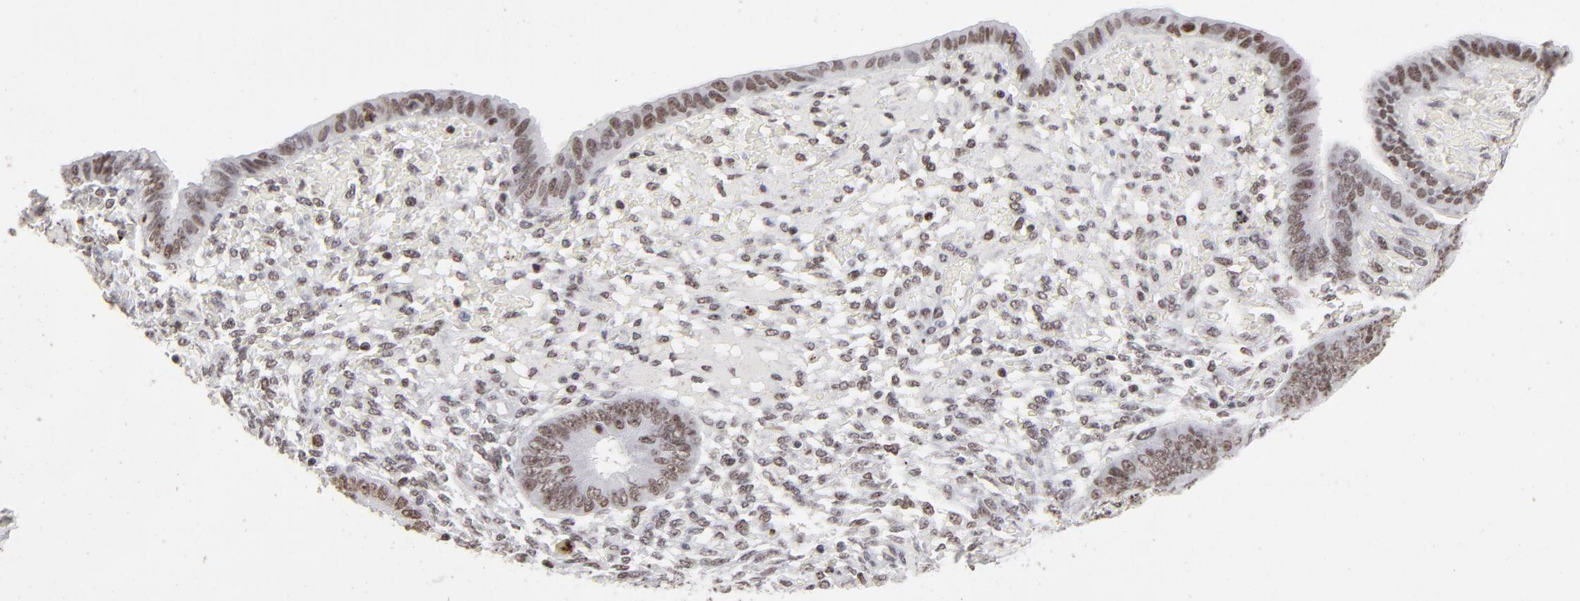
{"staining": {"intensity": "weak", "quantity": "25%-75%", "location": "nuclear"}, "tissue": "endometrium", "cell_type": "Cells in endometrial stroma", "image_type": "normal", "snomed": [{"axis": "morphology", "description": "Normal tissue, NOS"}, {"axis": "topography", "description": "Endometrium"}], "caption": "Human endometrium stained for a protein (brown) demonstrates weak nuclear positive expression in approximately 25%-75% of cells in endometrial stroma.", "gene": "PARP1", "patient": {"sex": "female", "age": 42}}